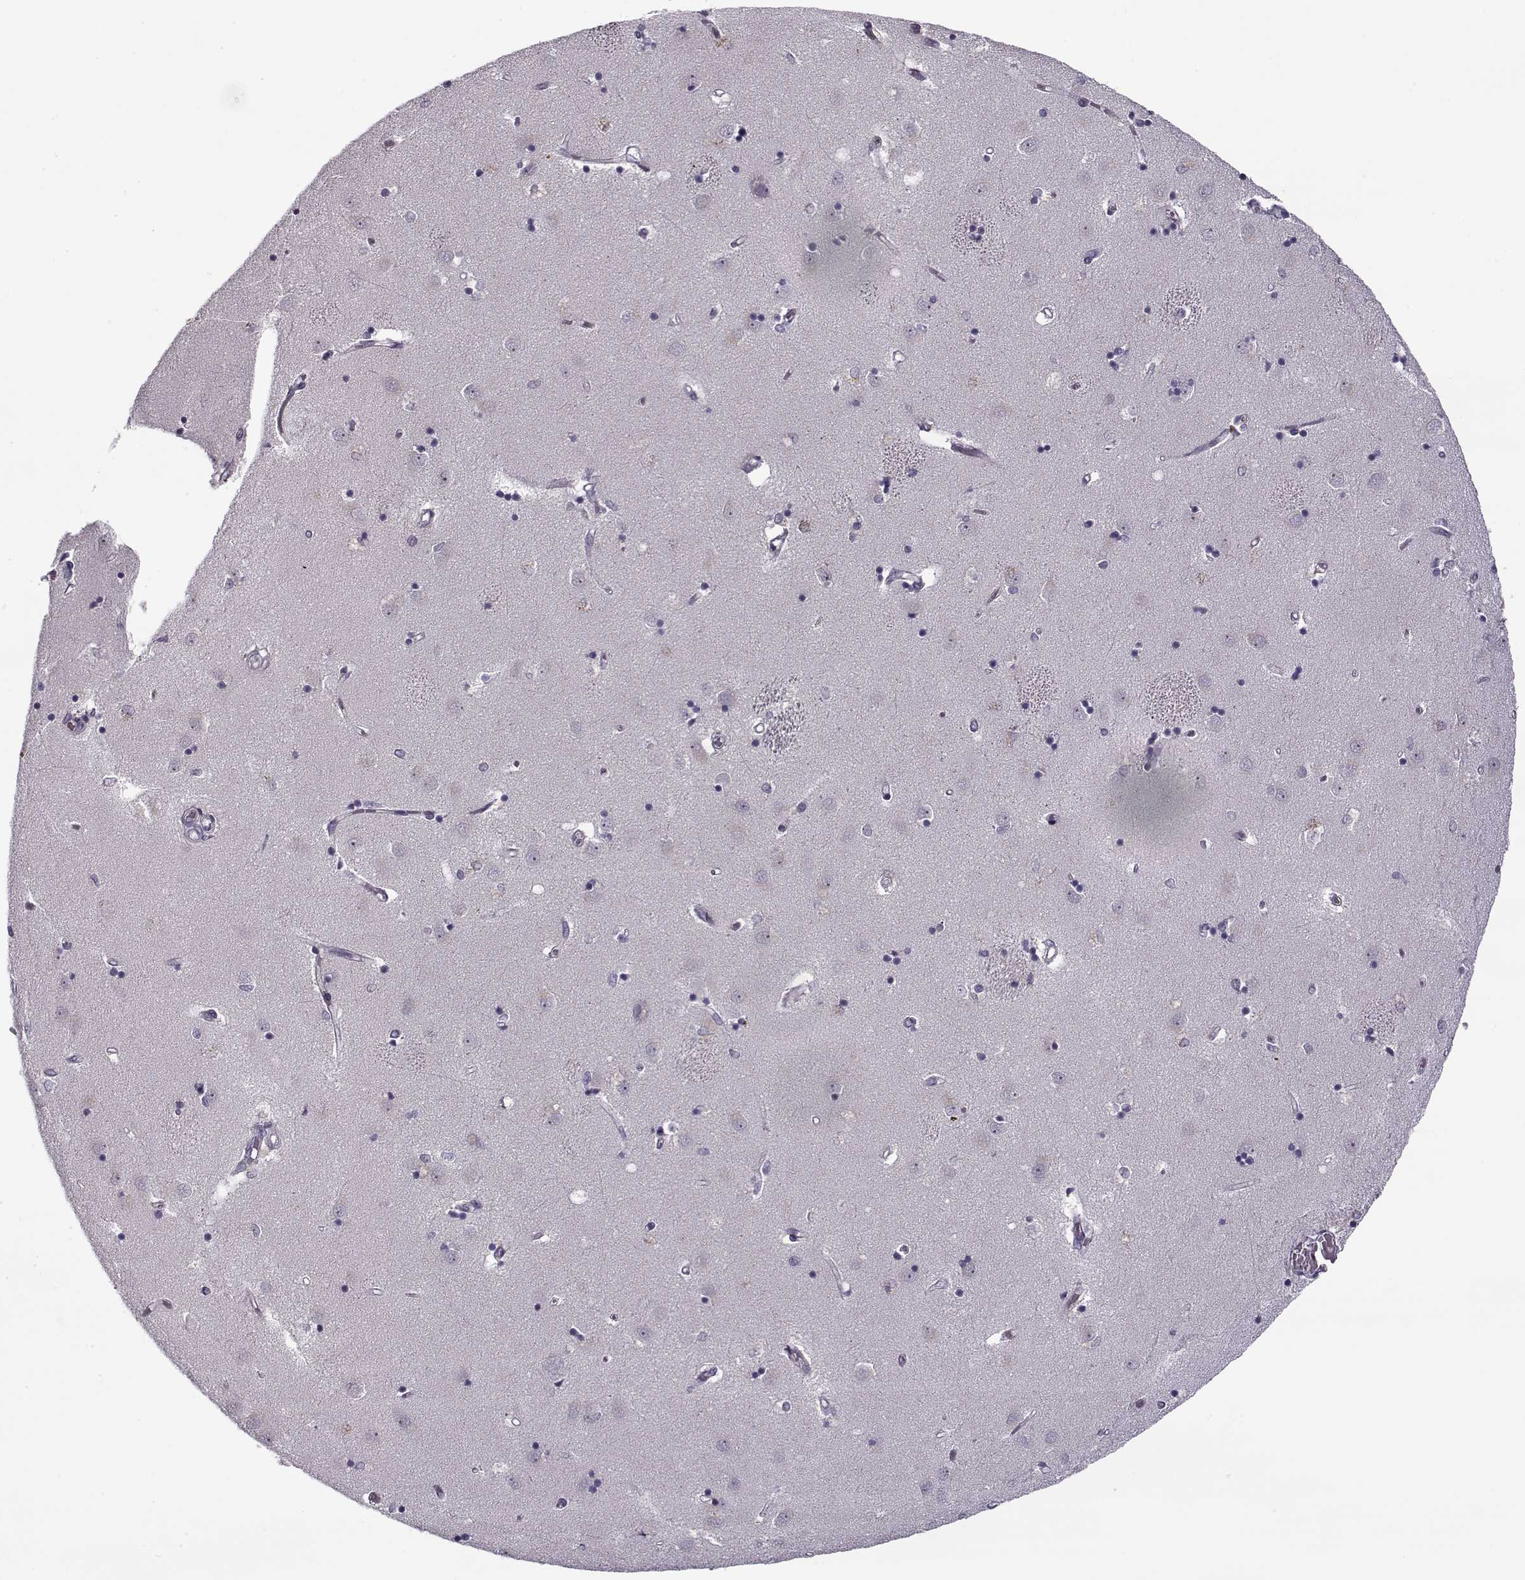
{"staining": {"intensity": "negative", "quantity": "none", "location": "none"}, "tissue": "caudate", "cell_type": "Glial cells", "image_type": "normal", "snomed": [{"axis": "morphology", "description": "Normal tissue, NOS"}, {"axis": "topography", "description": "Lateral ventricle wall"}], "caption": "This is an immunohistochemistry histopathology image of unremarkable human caudate. There is no staining in glial cells.", "gene": "PNMT", "patient": {"sex": "male", "age": 54}}